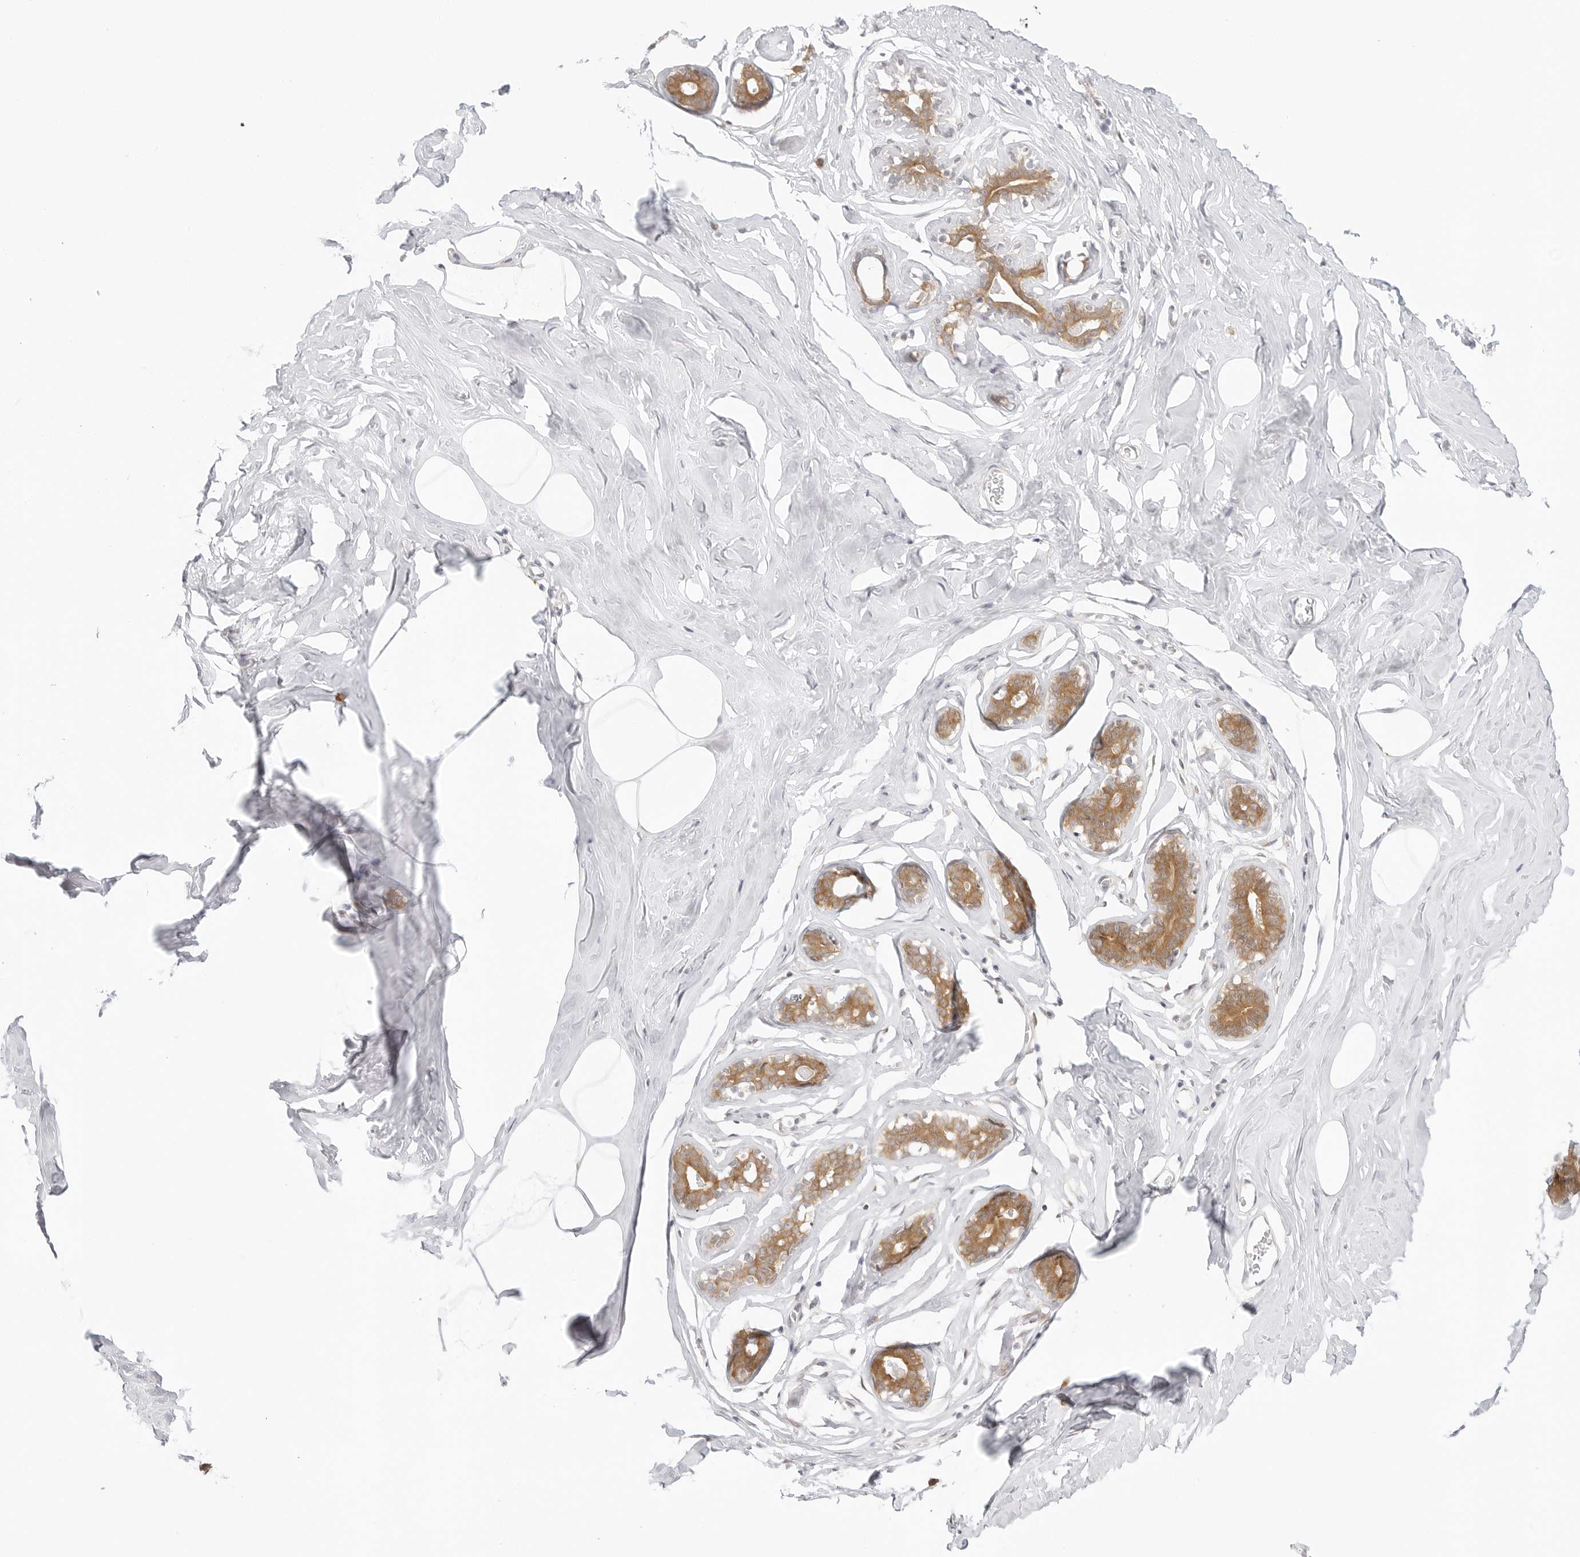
{"staining": {"intensity": "weak", "quantity": "25%-75%", "location": "cytoplasmic/membranous"}, "tissue": "adipose tissue", "cell_type": "Adipocytes", "image_type": "normal", "snomed": [{"axis": "morphology", "description": "Normal tissue, NOS"}, {"axis": "morphology", "description": "Fibrosis, NOS"}, {"axis": "topography", "description": "Breast"}, {"axis": "topography", "description": "Adipose tissue"}], "caption": "Immunohistochemistry (IHC) micrograph of benign adipose tissue: human adipose tissue stained using IHC displays low levels of weak protein expression localized specifically in the cytoplasmic/membranous of adipocytes, appearing as a cytoplasmic/membranous brown color.", "gene": "TCP1", "patient": {"sex": "female", "age": 39}}